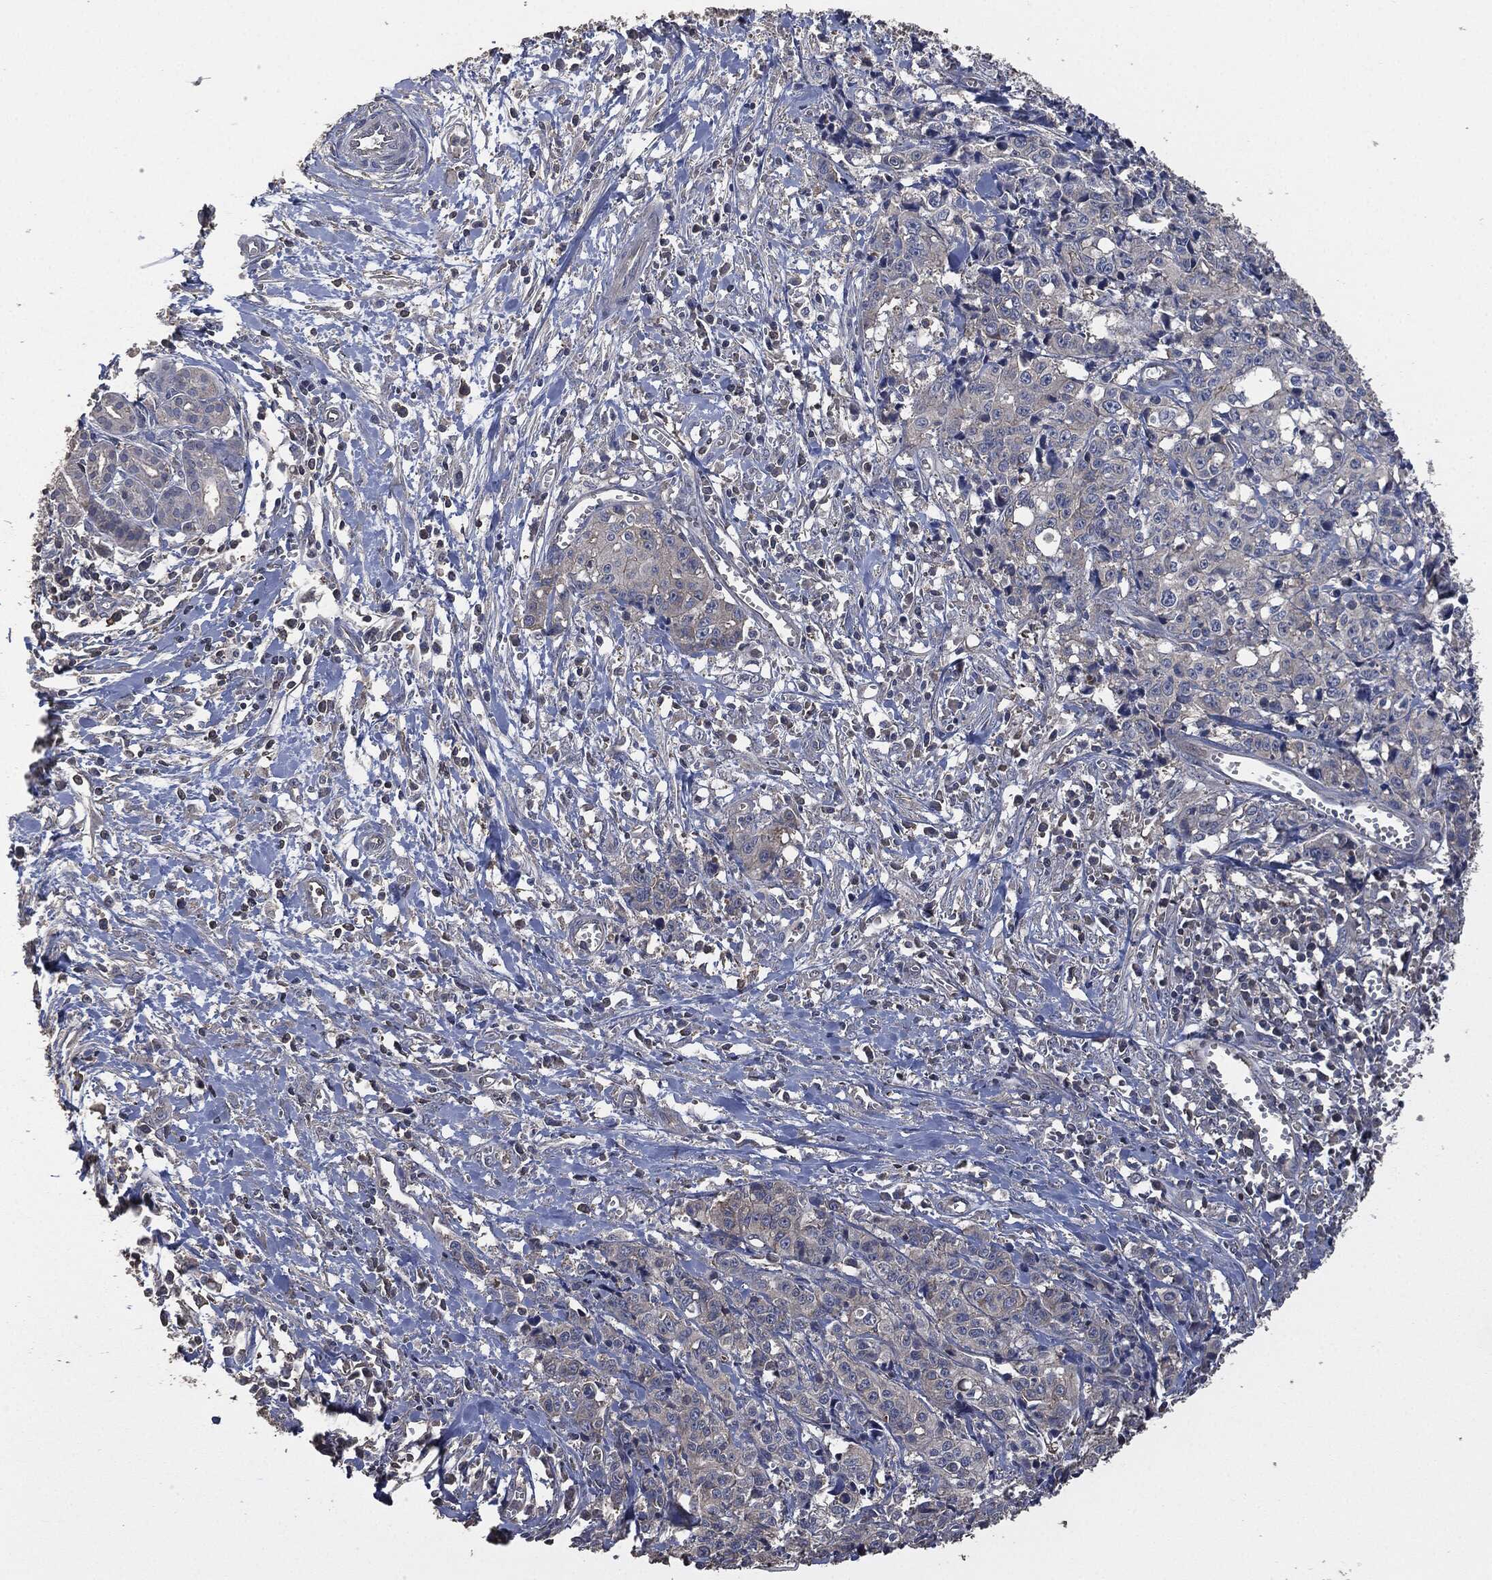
{"staining": {"intensity": "negative", "quantity": "none", "location": "none"}, "tissue": "pancreatic cancer", "cell_type": "Tumor cells", "image_type": "cancer", "snomed": [{"axis": "morphology", "description": "Adenocarcinoma, NOS"}, {"axis": "topography", "description": "Pancreas"}], "caption": "High magnification brightfield microscopy of pancreatic cancer stained with DAB (brown) and counterstained with hematoxylin (blue): tumor cells show no significant positivity.", "gene": "MSLN", "patient": {"sex": "male", "age": 64}}